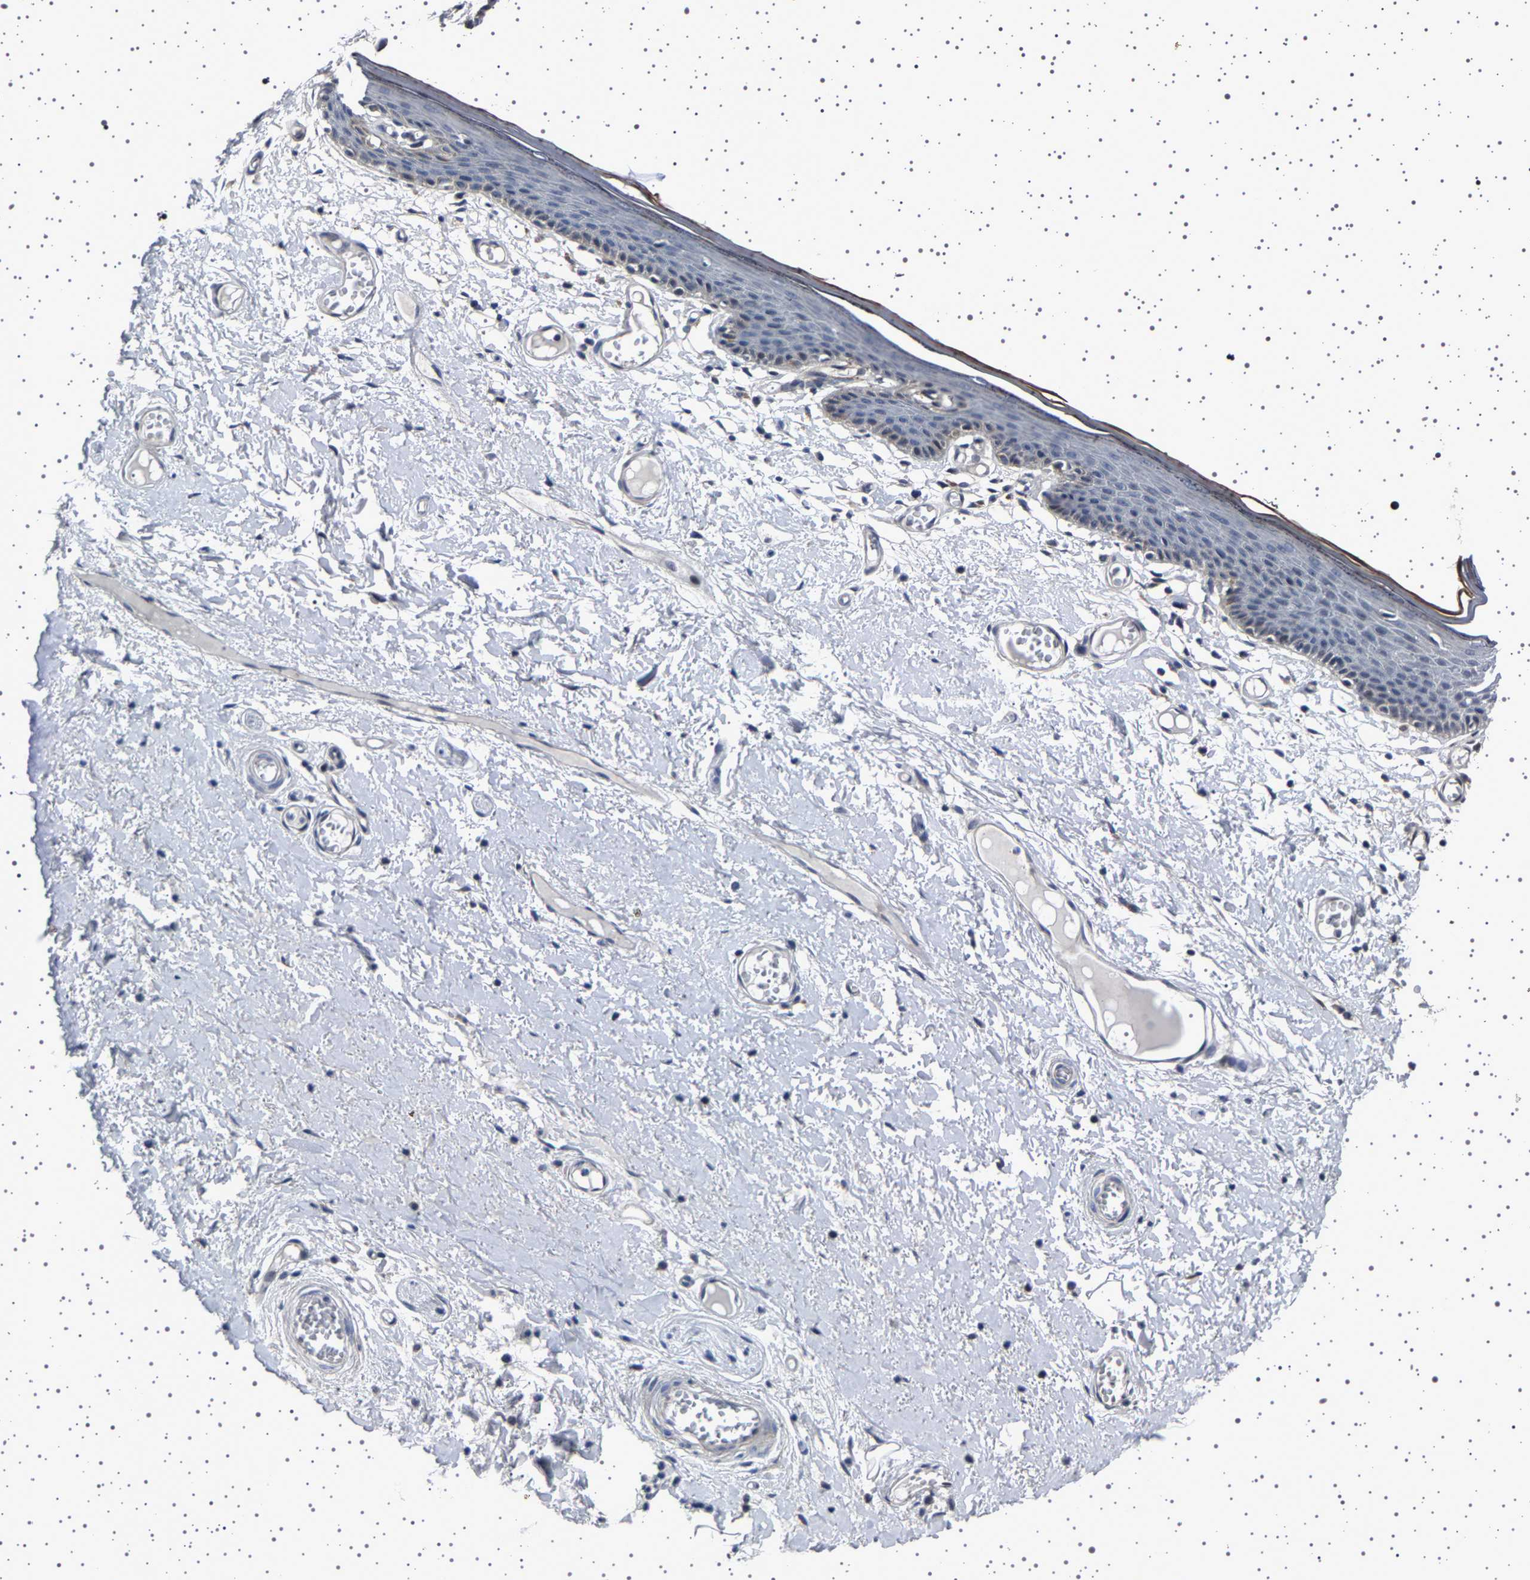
{"staining": {"intensity": "moderate", "quantity": "<25%", "location": "cytoplasmic/membranous"}, "tissue": "skin", "cell_type": "Epidermal cells", "image_type": "normal", "snomed": [{"axis": "morphology", "description": "Normal tissue, NOS"}, {"axis": "topography", "description": "Vulva"}], "caption": "A high-resolution histopathology image shows IHC staining of normal skin, which shows moderate cytoplasmic/membranous staining in approximately <25% of epidermal cells.", "gene": "PAK5", "patient": {"sex": "female", "age": 54}}